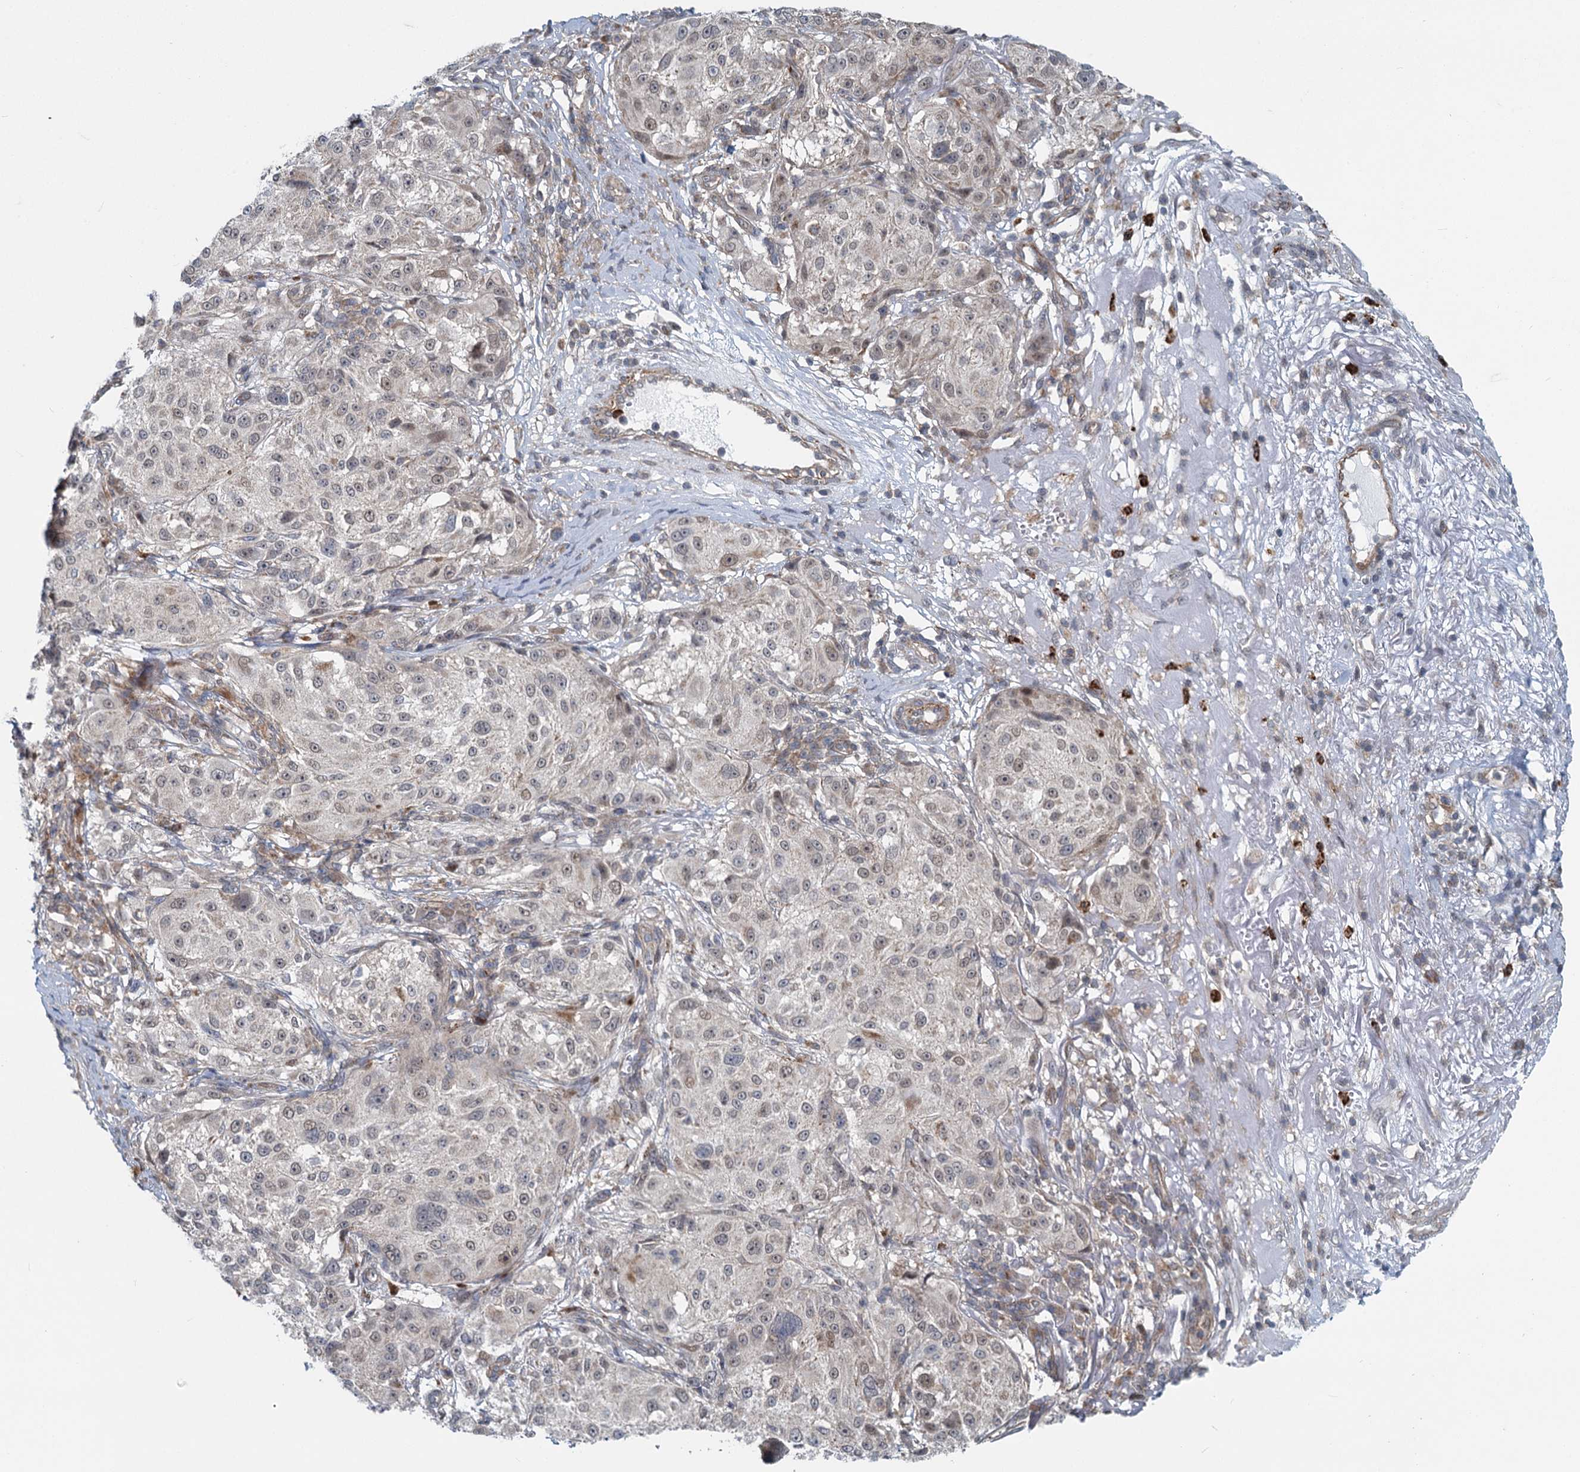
{"staining": {"intensity": "negative", "quantity": "none", "location": "none"}, "tissue": "melanoma", "cell_type": "Tumor cells", "image_type": "cancer", "snomed": [{"axis": "morphology", "description": "Necrosis, NOS"}, {"axis": "morphology", "description": "Malignant melanoma, NOS"}, {"axis": "topography", "description": "Skin"}], "caption": "A micrograph of human malignant melanoma is negative for staining in tumor cells.", "gene": "ADCY2", "patient": {"sex": "female", "age": 87}}